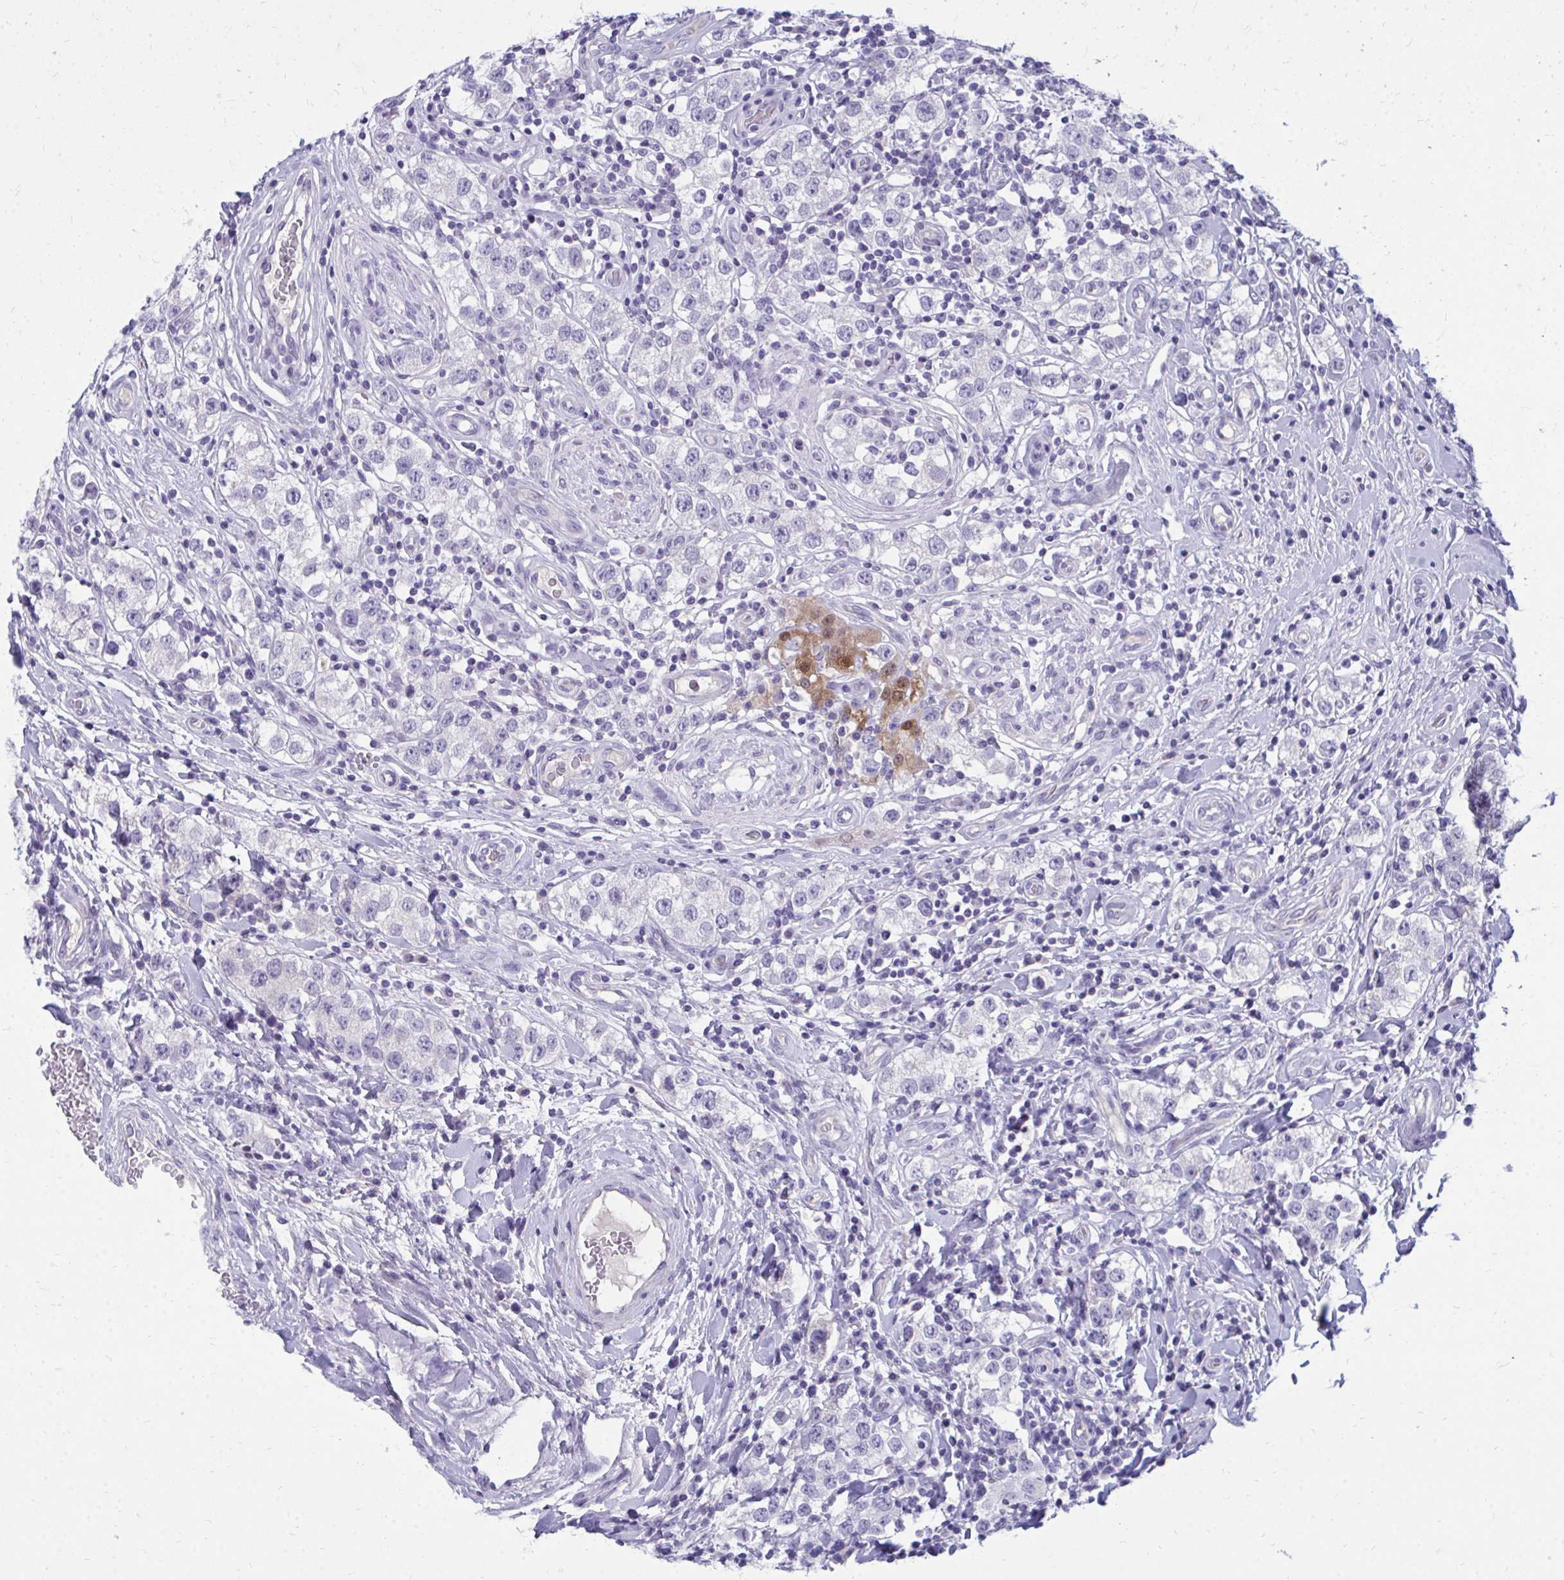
{"staining": {"intensity": "negative", "quantity": "none", "location": "none"}, "tissue": "testis cancer", "cell_type": "Tumor cells", "image_type": "cancer", "snomed": [{"axis": "morphology", "description": "Seminoma, NOS"}, {"axis": "topography", "description": "Testis"}], "caption": "IHC histopathology image of neoplastic tissue: human testis seminoma stained with DAB reveals no significant protein expression in tumor cells. (DAB (3,3'-diaminobenzidine) immunohistochemistry (IHC), high magnification).", "gene": "FABP3", "patient": {"sex": "male", "age": 34}}